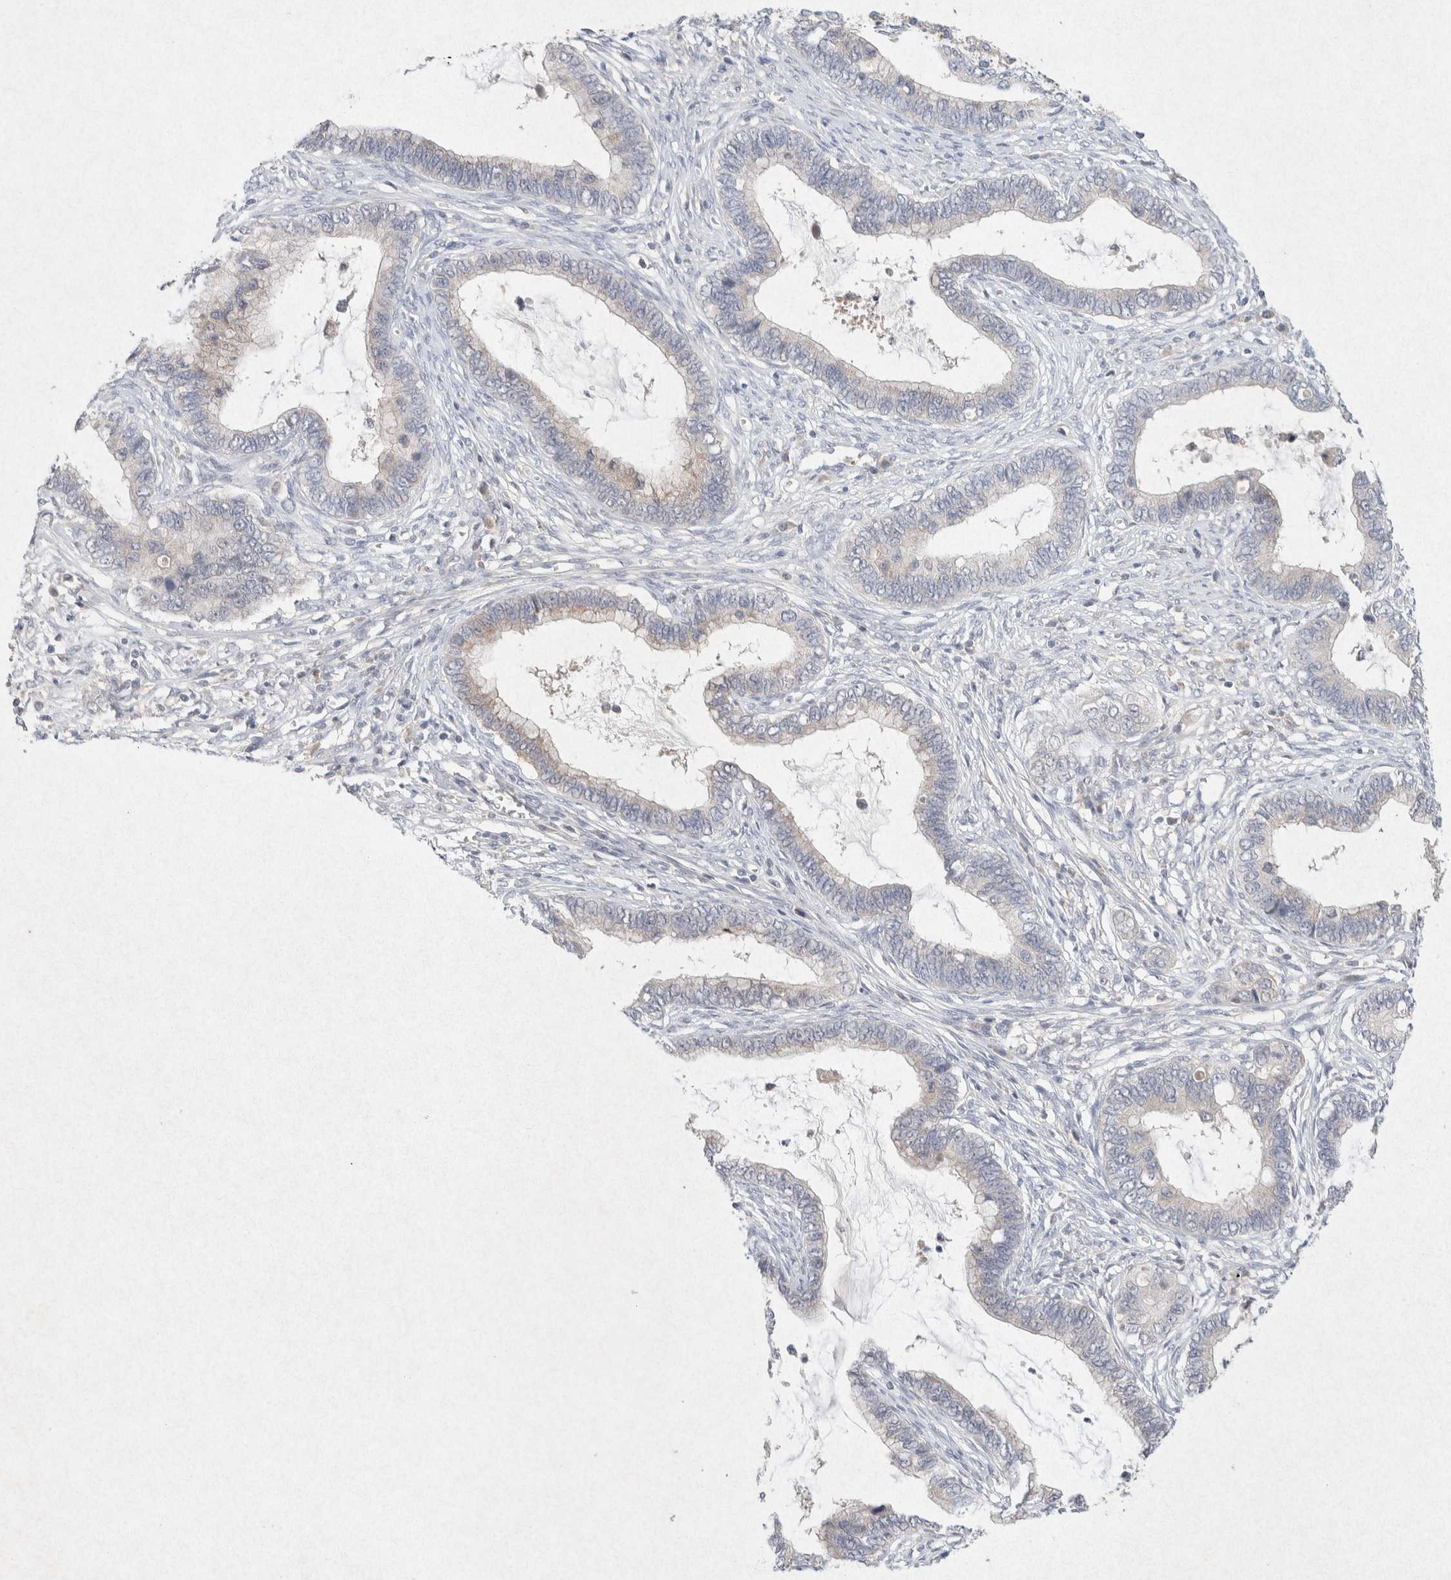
{"staining": {"intensity": "weak", "quantity": "<25%", "location": "cytoplasmic/membranous"}, "tissue": "cervical cancer", "cell_type": "Tumor cells", "image_type": "cancer", "snomed": [{"axis": "morphology", "description": "Adenocarcinoma, NOS"}, {"axis": "topography", "description": "Cervix"}], "caption": "IHC image of cervical cancer stained for a protein (brown), which shows no staining in tumor cells. The staining was performed using DAB to visualize the protein expression in brown, while the nuclei were stained in blue with hematoxylin (Magnification: 20x).", "gene": "GNAI1", "patient": {"sex": "female", "age": 44}}